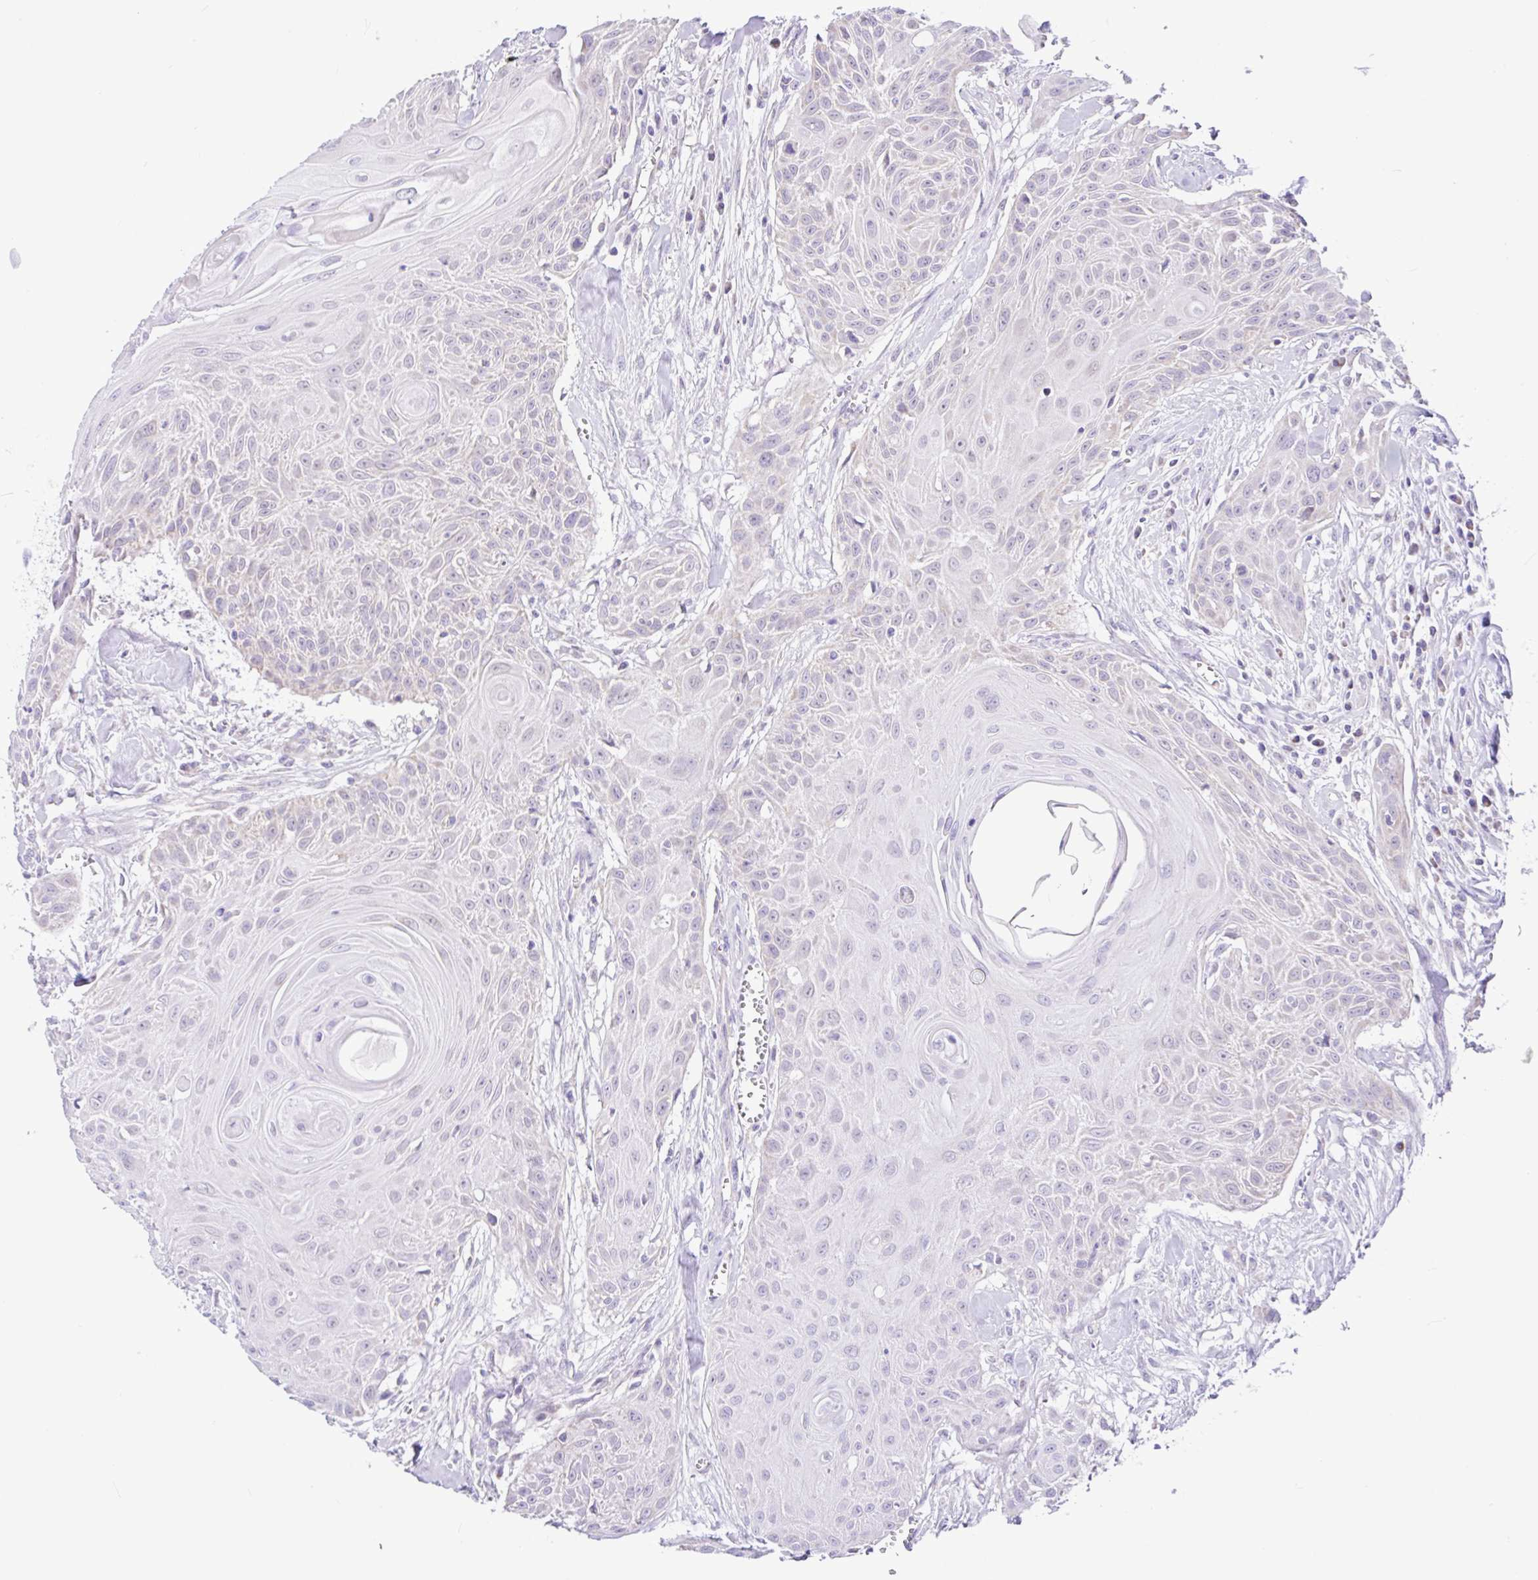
{"staining": {"intensity": "negative", "quantity": "none", "location": "none"}, "tissue": "head and neck cancer", "cell_type": "Tumor cells", "image_type": "cancer", "snomed": [{"axis": "morphology", "description": "Squamous cell carcinoma, NOS"}, {"axis": "topography", "description": "Lymph node"}, {"axis": "topography", "description": "Salivary gland"}, {"axis": "topography", "description": "Head-Neck"}], "caption": "High magnification brightfield microscopy of squamous cell carcinoma (head and neck) stained with DAB (brown) and counterstained with hematoxylin (blue): tumor cells show no significant expression.", "gene": "NDUFS2", "patient": {"sex": "female", "age": 74}}